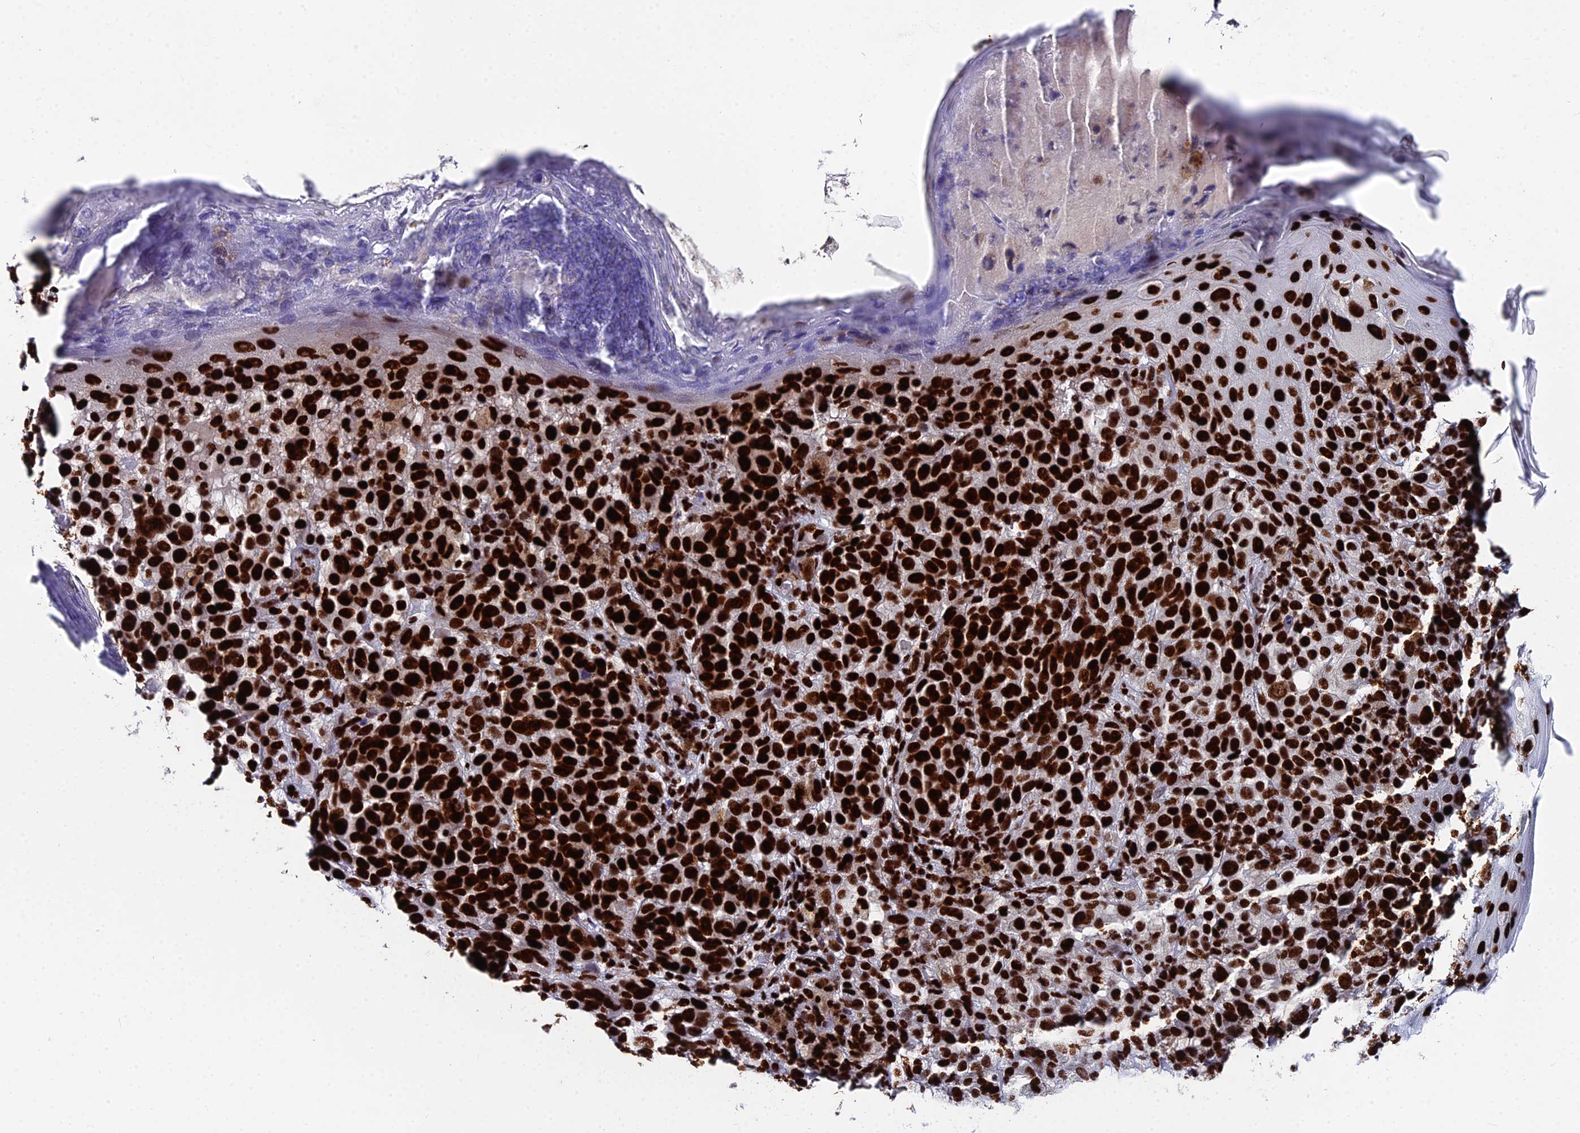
{"staining": {"intensity": "strong", "quantity": ">75%", "location": "nuclear"}, "tissue": "melanoma", "cell_type": "Tumor cells", "image_type": "cancer", "snomed": [{"axis": "morphology", "description": "Malignant melanoma, NOS"}, {"axis": "topography", "description": "Skin"}], "caption": "A brown stain highlights strong nuclear staining of a protein in human malignant melanoma tumor cells.", "gene": "HNRNPH1", "patient": {"sex": "male", "age": 38}}